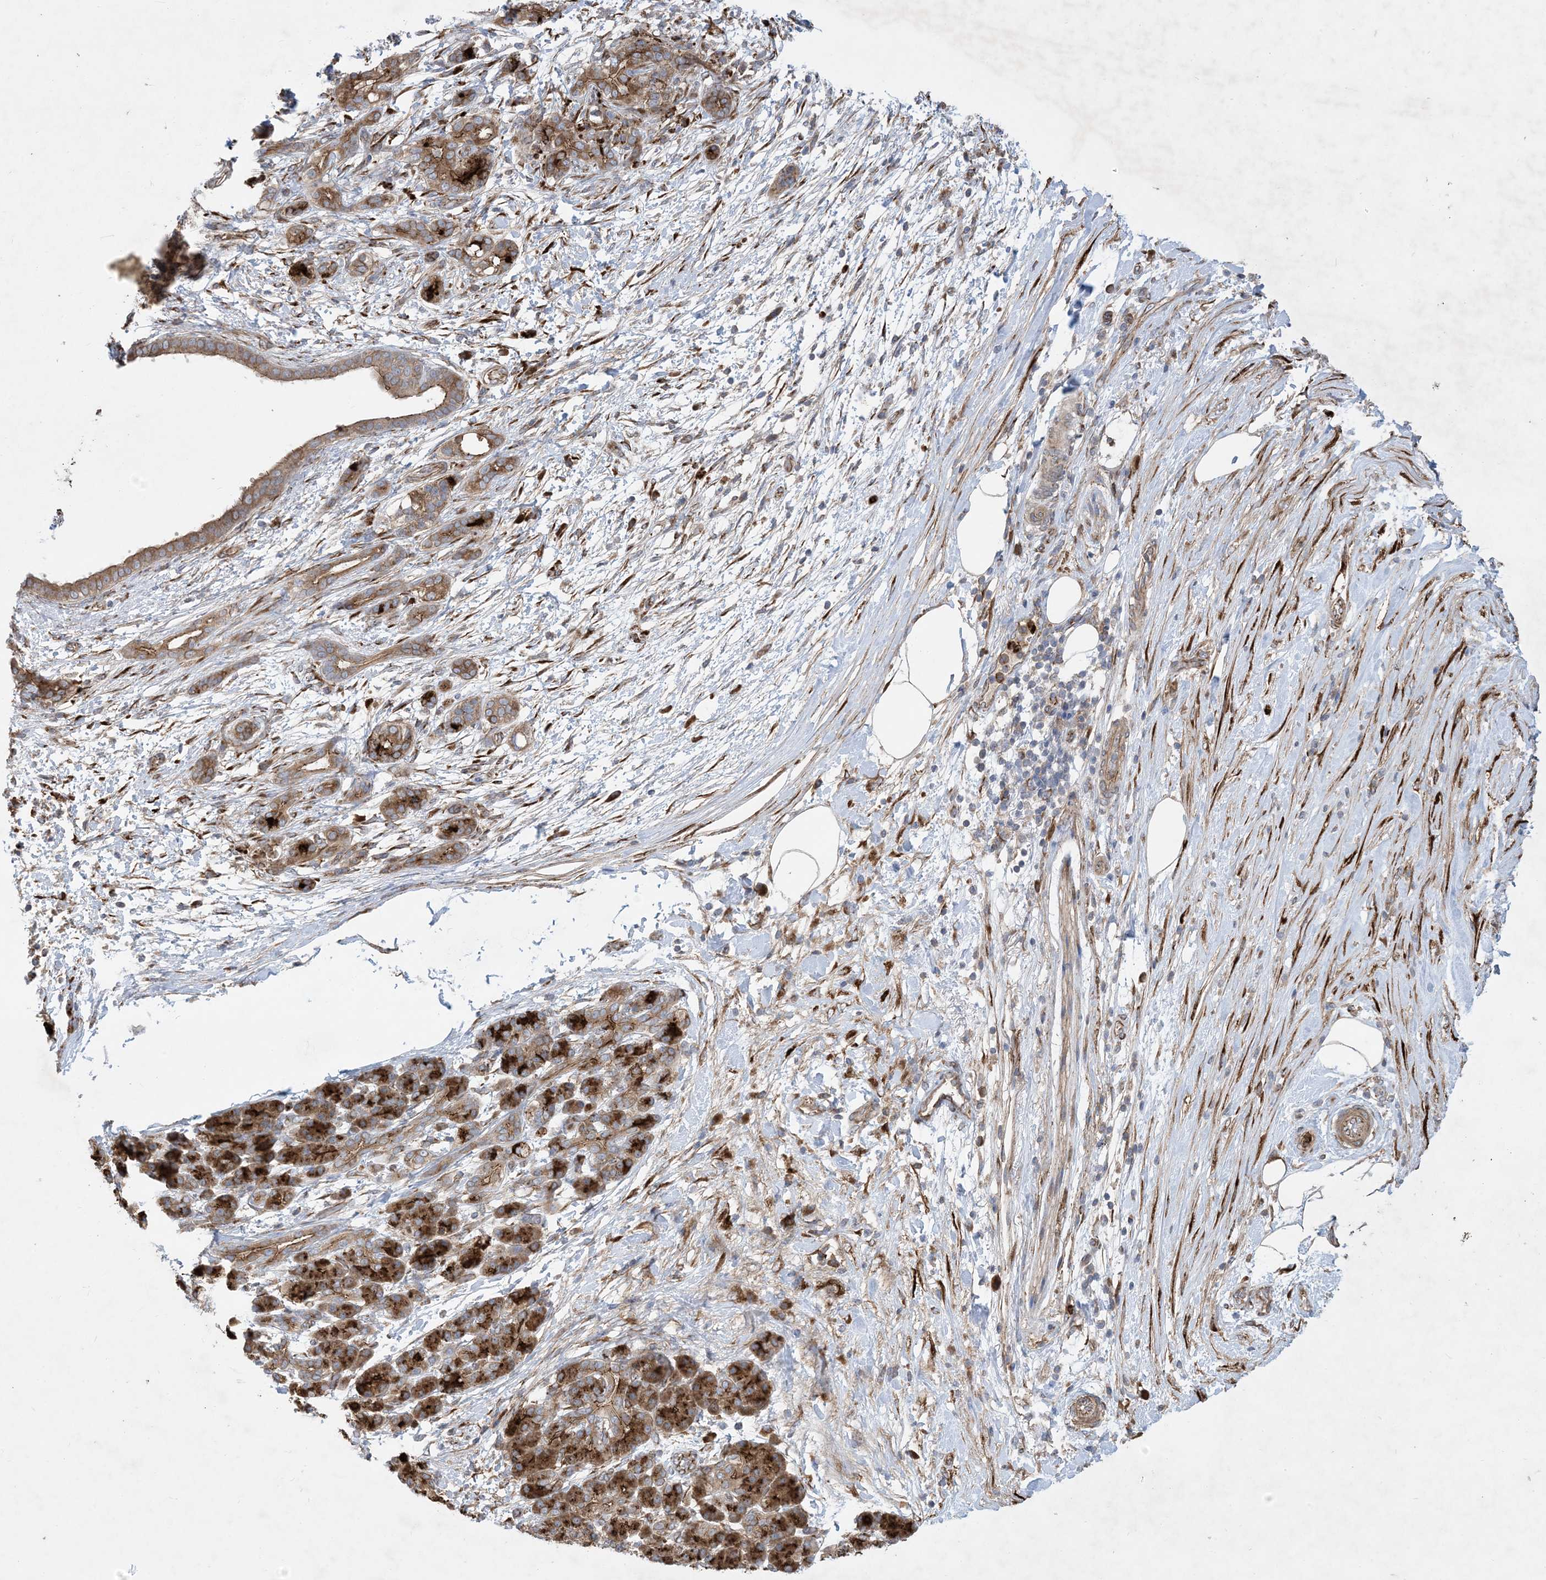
{"staining": {"intensity": "moderate", "quantity": ">75%", "location": "cytoplasmic/membranous"}, "tissue": "pancreatic cancer", "cell_type": "Tumor cells", "image_type": "cancer", "snomed": [{"axis": "morphology", "description": "Adenocarcinoma, NOS"}, {"axis": "topography", "description": "Pancreas"}], "caption": "Pancreatic cancer (adenocarcinoma) tissue shows moderate cytoplasmic/membranous expression in approximately >75% of tumor cells, visualized by immunohistochemistry.", "gene": "OTOP1", "patient": {"sex": "female", "age": 55}}